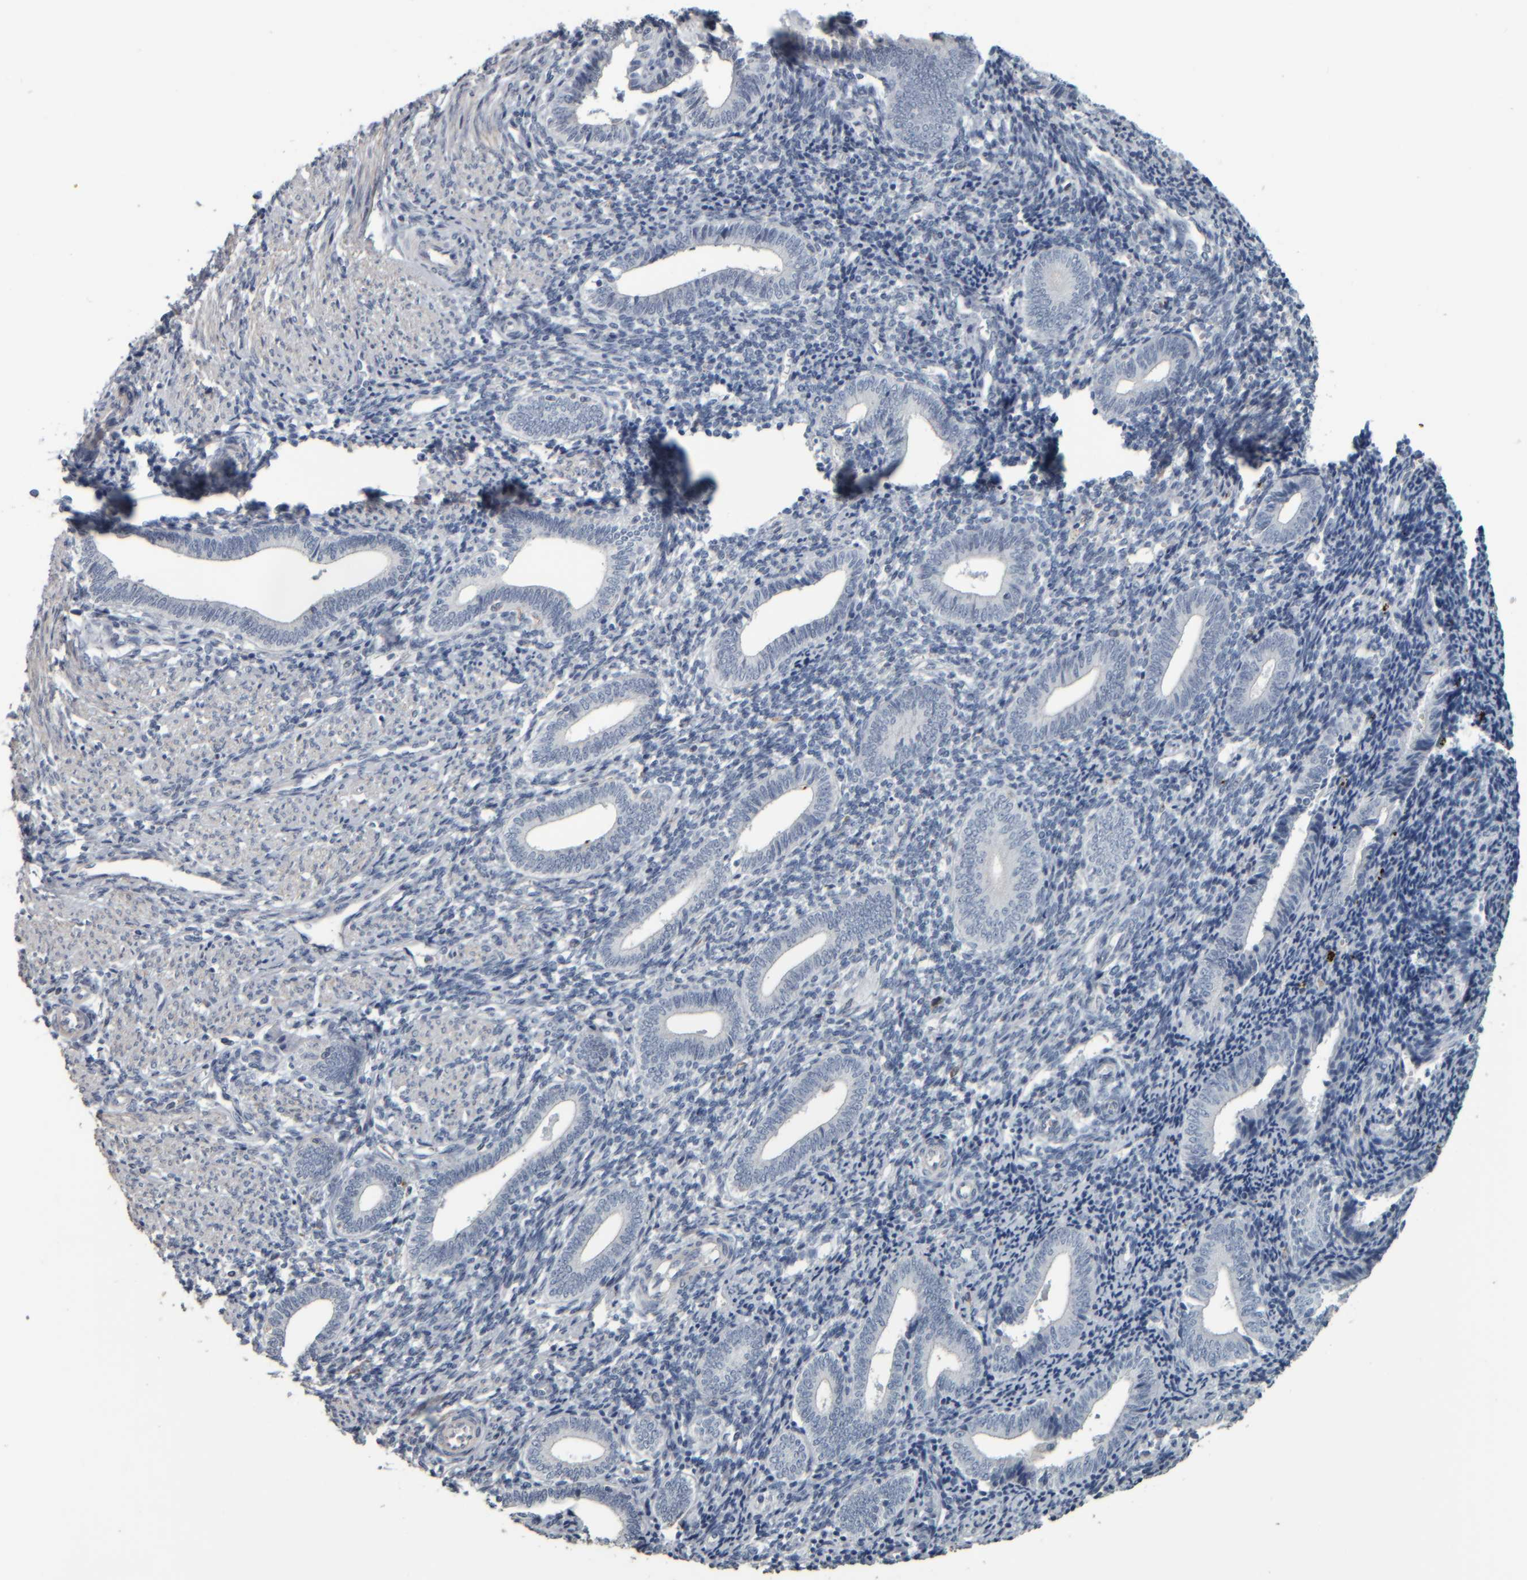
{"staining": {"intensity": "negative", "quantity": "none", "location": "none"}, "tissue": "endometrium", "cell_type": "Cells in endometrial stroma", "image_type": "normal", "snomed": [{"axis": "morphology", "description": "Normal tissue, NOS"}, {"axis": "topography", "description": "Uterus"}, {"axis": "topography", "description": "Endometrium"}], "caption": "IHC photomicrograph of normal endometrium: human endometrium stained with DAB (3,3'-diaminobenzidine) reveals no significant protein staining in cells in endometrial stroma.", "gene": "CAVIN4", "patient": {"sex": "female", "age": 33}}